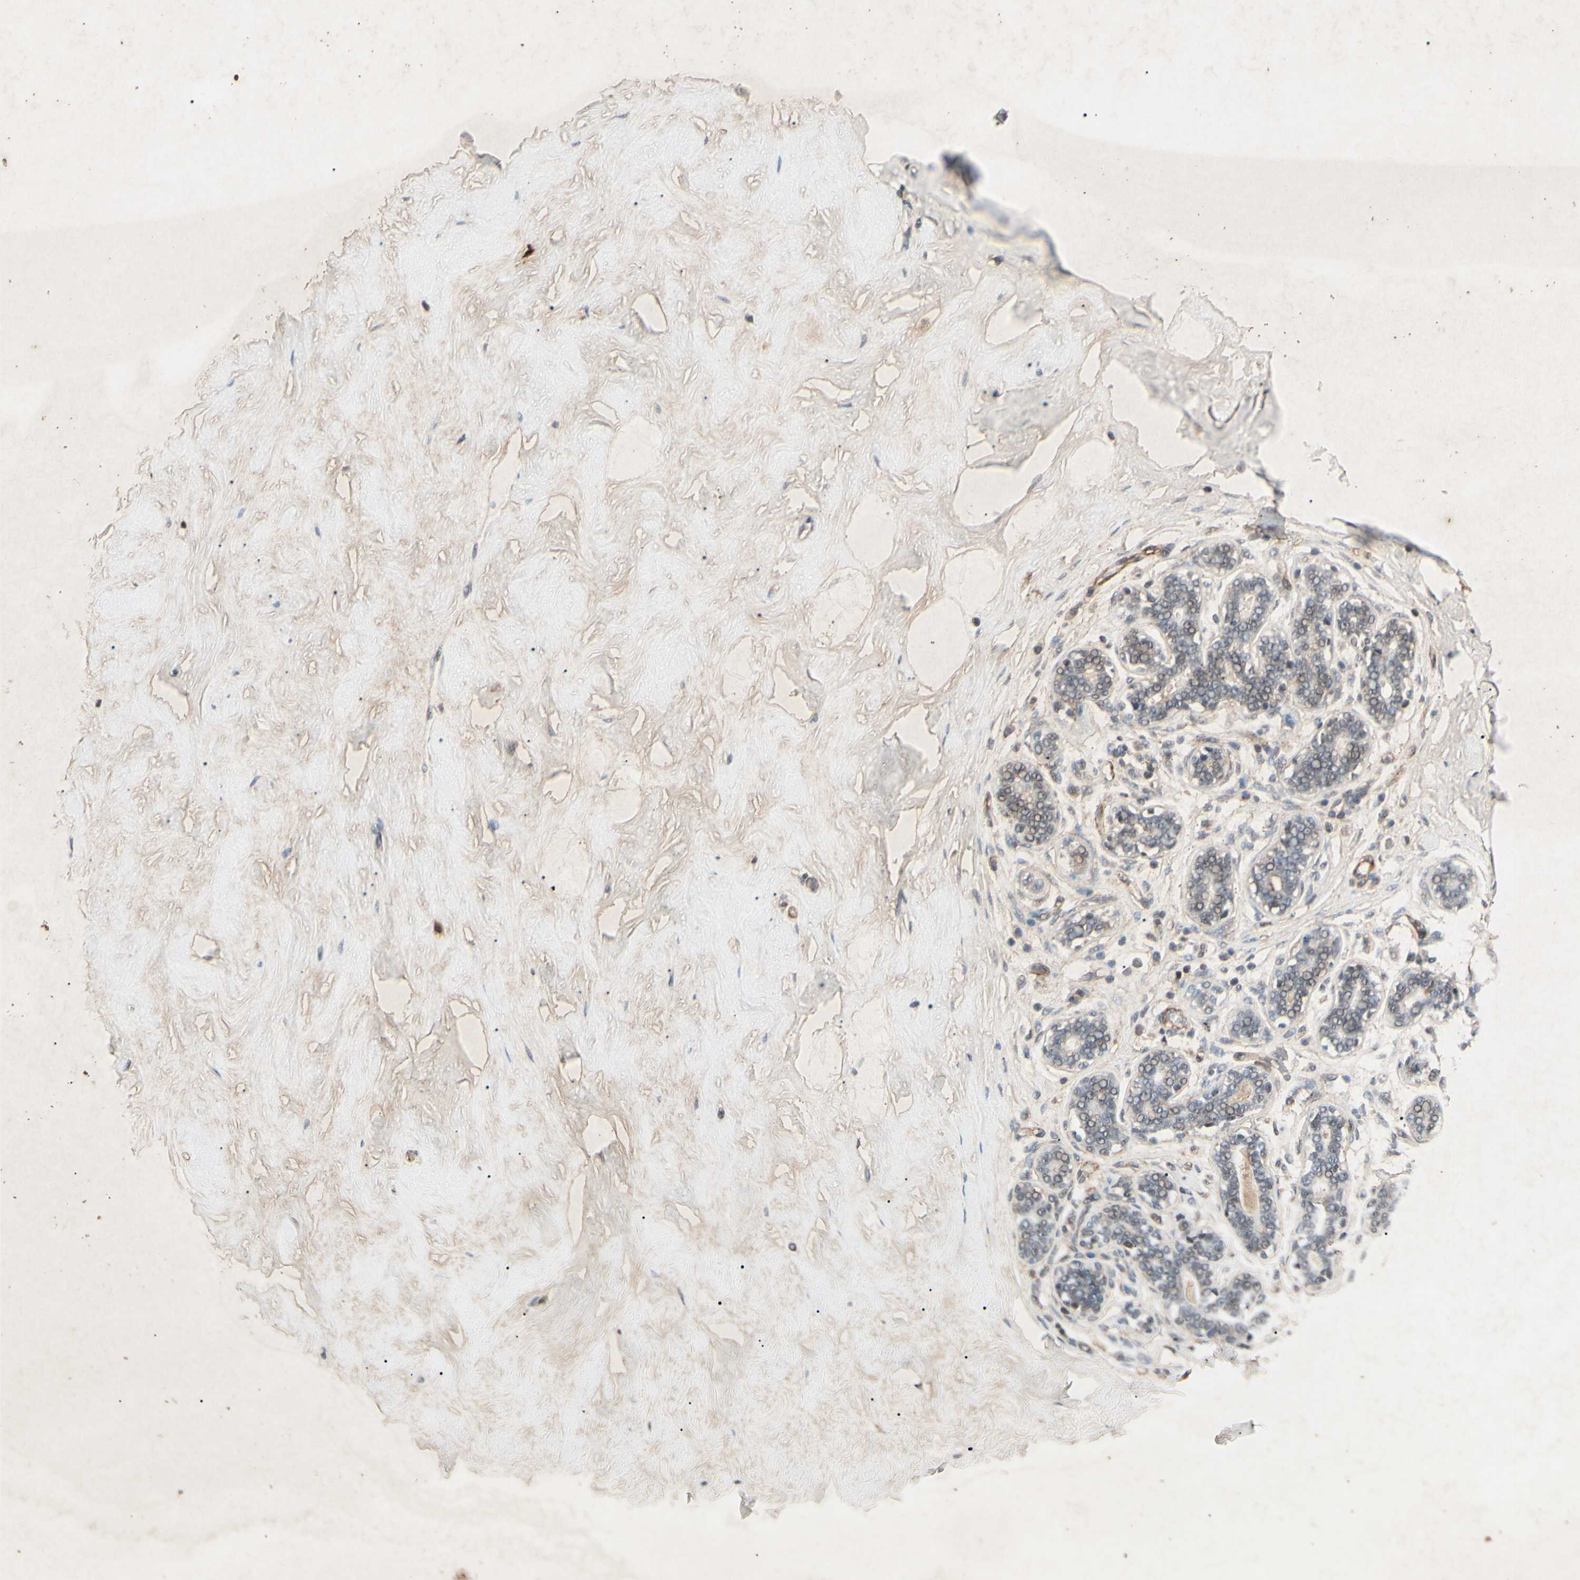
{"staining": {"intensity": "negative", "quantity": "none", "location": "none"}, "tissue": "breast", "cell_type": "Adipocytes", "image_type": "normal", "snomed": [{"axis": "morphology", "description": "Normal tissue, NOS"}, {"axis": "topography", "description": "Breast"}], "caption": "Breast stained for a protein using immunohistochemistry (IHC) demonstrates no expression adipocytes.", "gene": "AEBP1", "patient": {"sex": "female", "age": 23}}